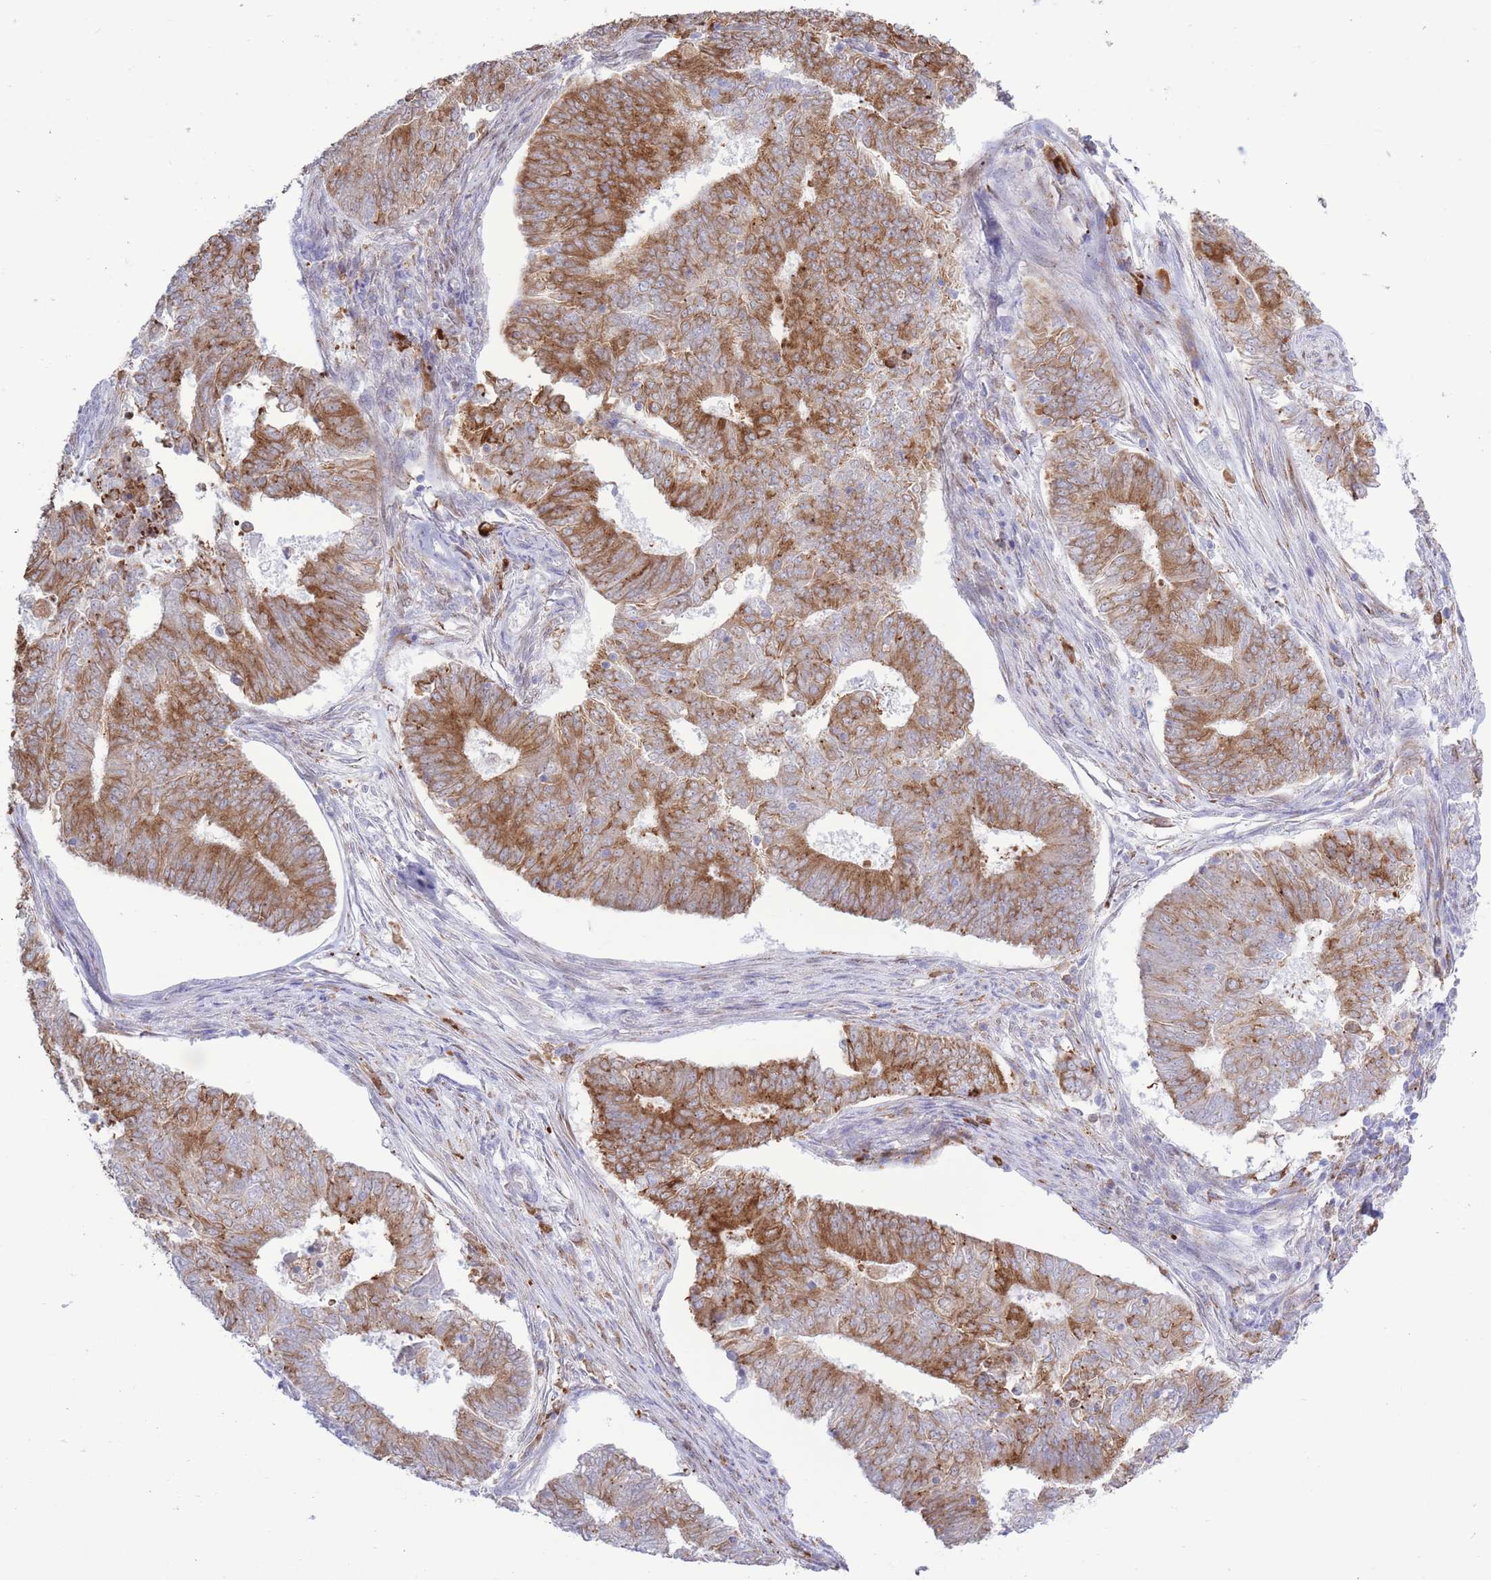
{"staining": {"intensity": "moderate", "quantity": ">75%", "location": "cytoplasmic/membranous"}, "tissue": "endometrial cancer", "cell_type": "Tumor cells", "image_type": "cancer", "snomed": [{"axis": "morphology", "description": "Adenocarcinoma, NOS"}, {"axis": "topography", "description": "Endometrium"}], "caption": "Brown immunohistochemical staining in human endometrial adenocarcinoma shows moderate cytoplasmic/membranous positivity in approximately >75% of tumor cells.", "gene": "MYDGF", "patient": {"sex": "female", "age": 62}}